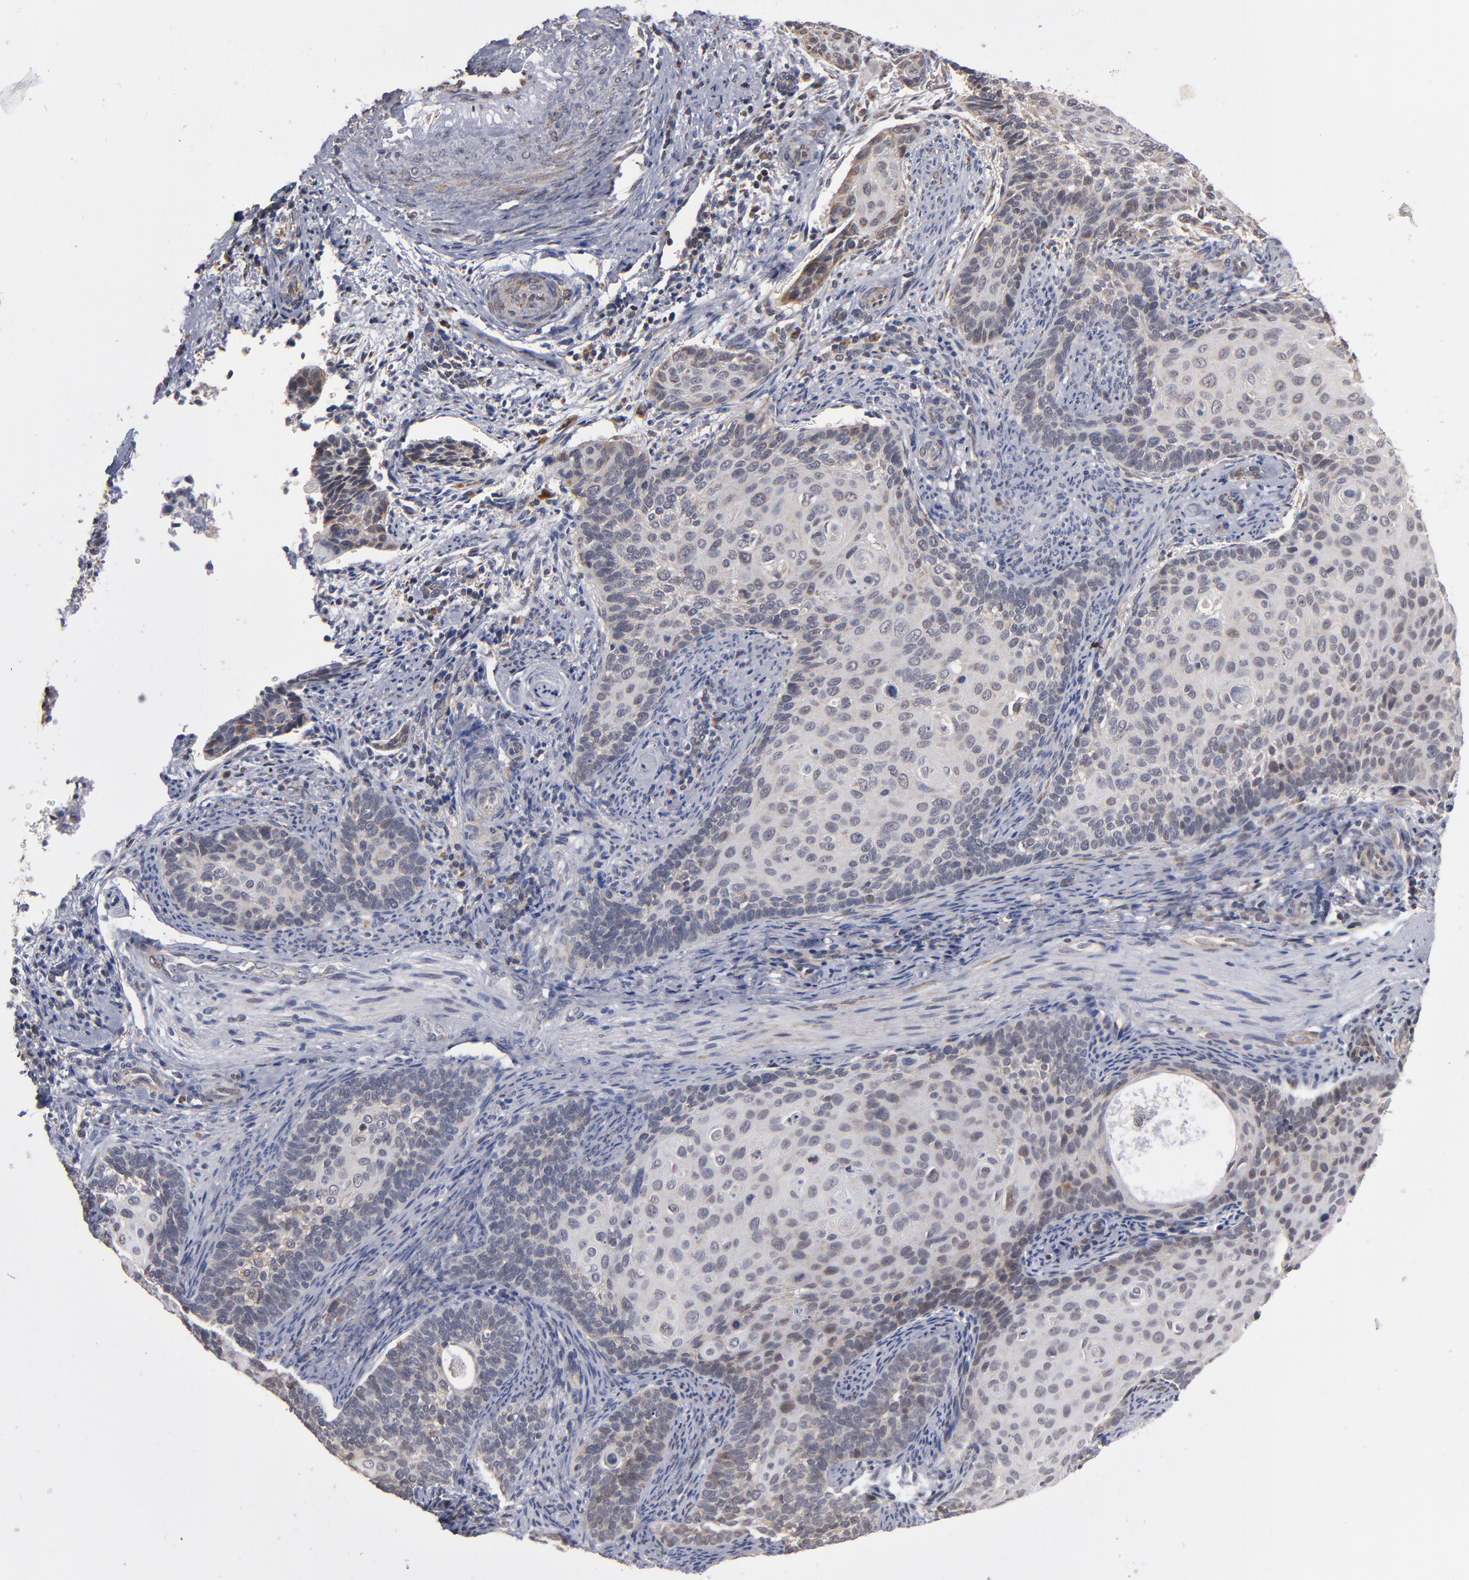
{"staining": {"intensity": "weak", "quantity": "<25%", "location": "cytoplasmic/membranous,nuclear"}, "tissue": "cervical cancer", "cell_type": "Tumor cells", "image_type": "cancer", "snomed": [{"axis": "morphology", "description": "Squamous cell carcinoma, NOS"}, {"axis": "topography", "description": "Cervix"}], "caption": "A histopathology image of cervical cancer stained for a protein displays no brown staining in tumor cells.", "gene": "MIPOL1", "patient": {"sex": "female", "age": 33}}